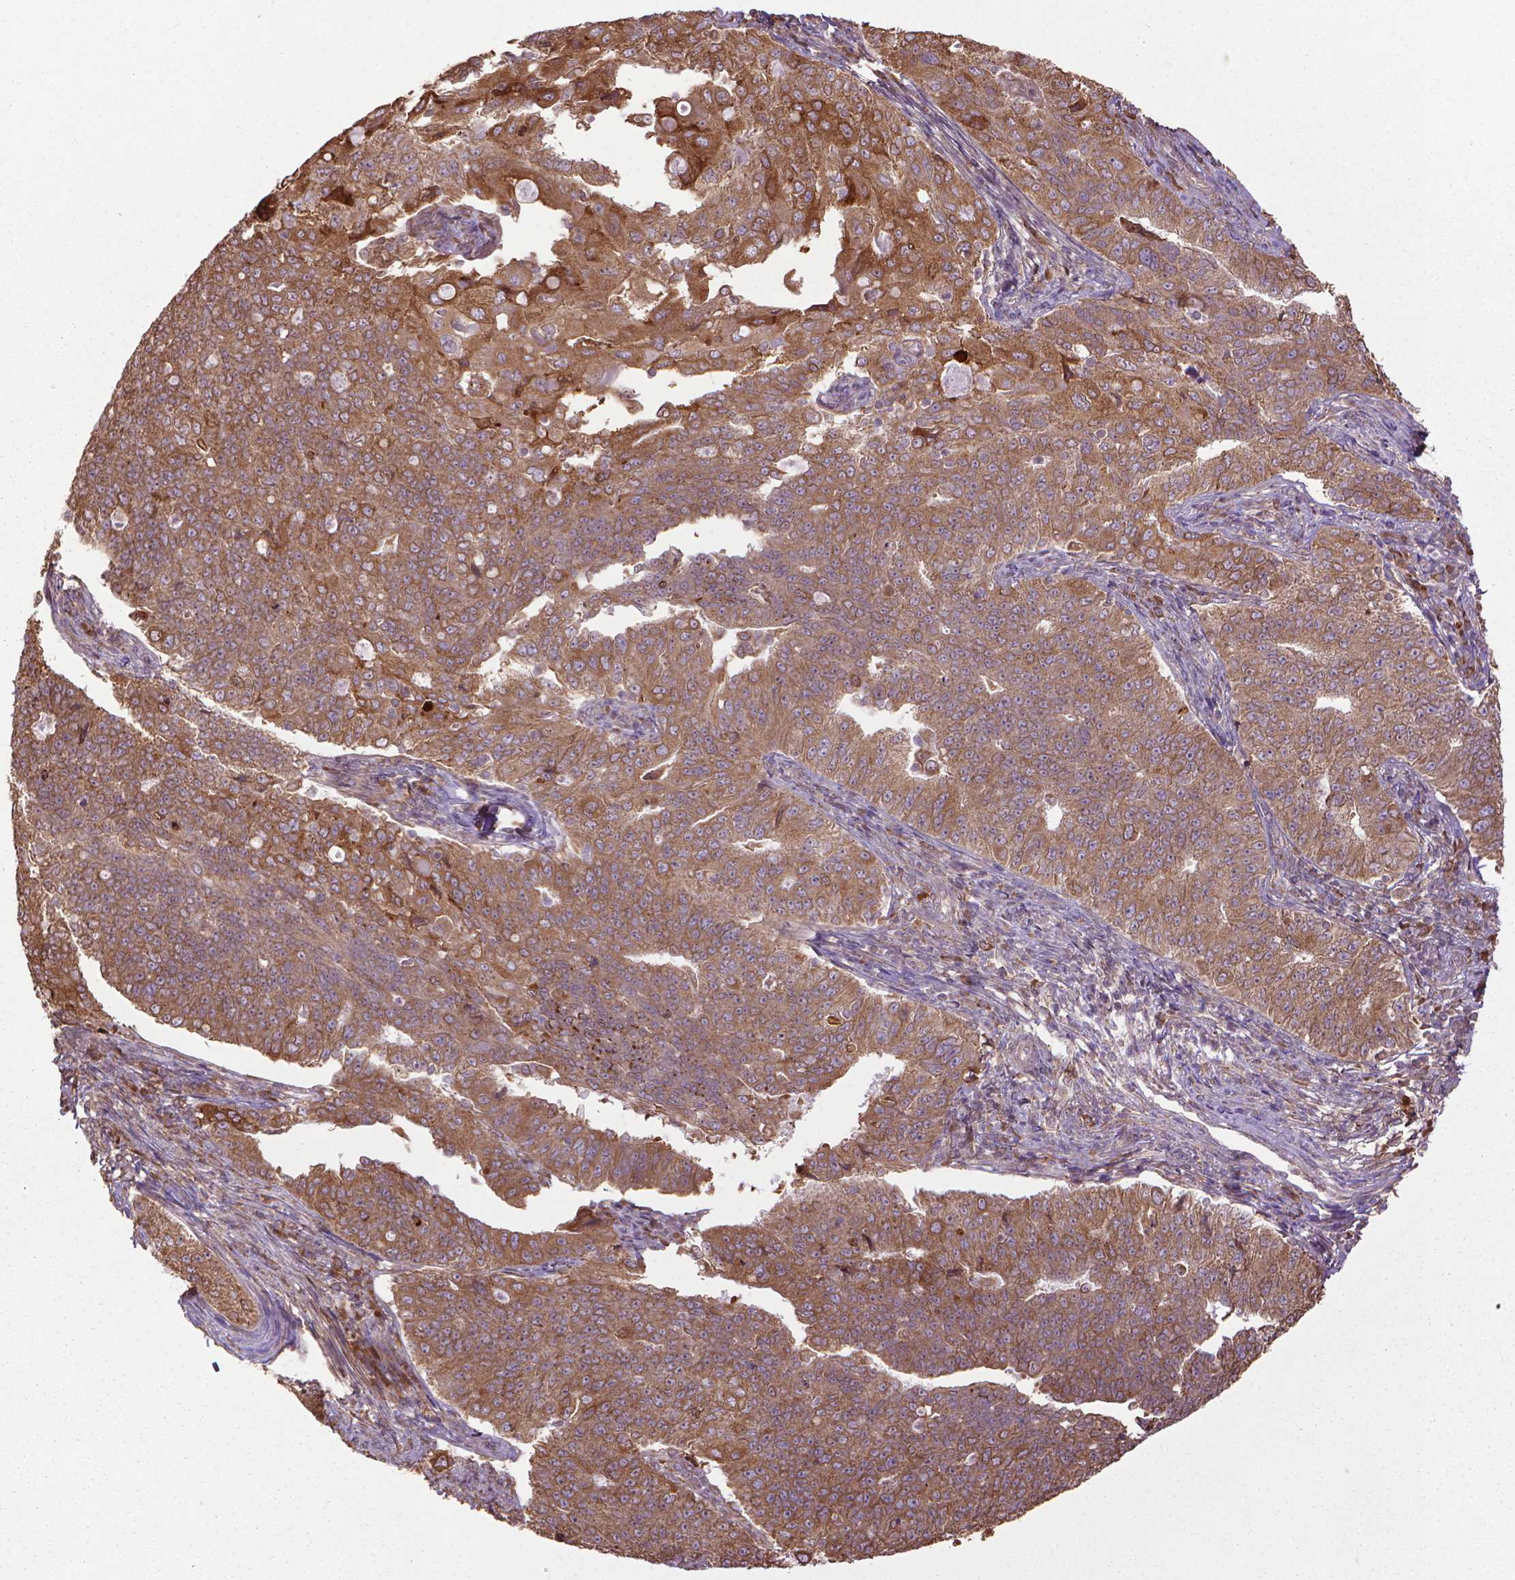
{"staining": {"intensity": "moderate", "quantity": ">75%", "location": "cytoplasmic/membranous"}, "tissue": "endometrial cancer", "cell_type": "Tumor cells", "image_type": "cancer", "snomed": [{"axis": "morphology", "description": "Adenocarcinoma, NOS"}, {"axis": "topography", "description": "Endometrium"}], "caption": "Tumor cells exhibit medium levels of moderate cytoplasmic/membranous expression in approximately >75% of cells in human adenocarcinoma (endometrial).", "gene": "GAS1", "patient": {"sex": "female", "age": 43}}